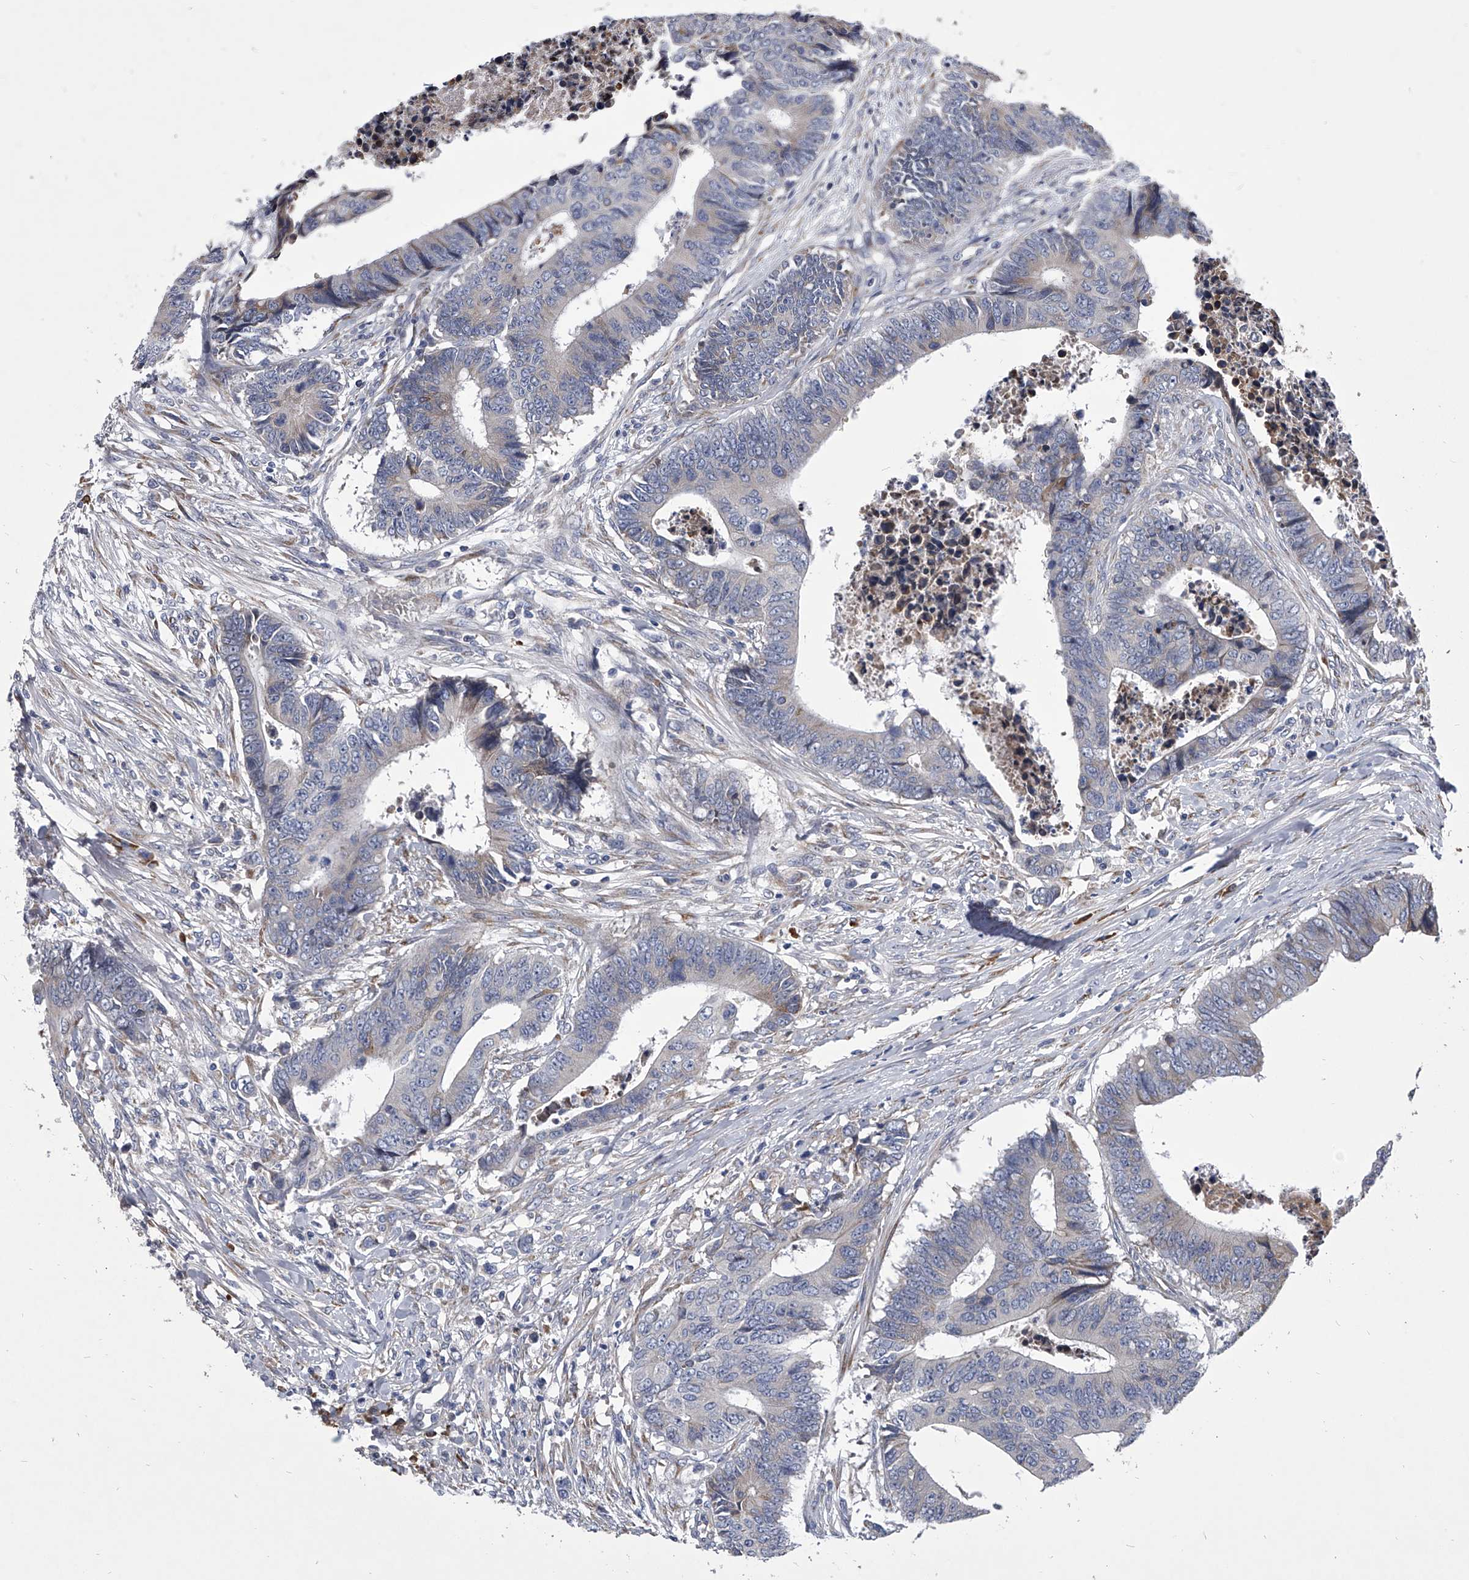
{"staining": {"intensity": "negative", "quantity": "none", "location": "none"}, "tissue": "colorectal cancer", "cell_type": "Tumor cells", "image_type": "cancer", "snomed": [{"axis": "morphology", "description": "Adenocarcinoma, NOS"}, {"axis": "topography", "description": "Rectum"}], "caption": "This photomicrograph is of adenocarcinoma (colorectal) stained with IHC to label a protein in brown with the nuclei are counter-stained blue. There is no staining in tumor cells.", "gene": "CCR4", "patient": {"sex": "male", "age": 84}}